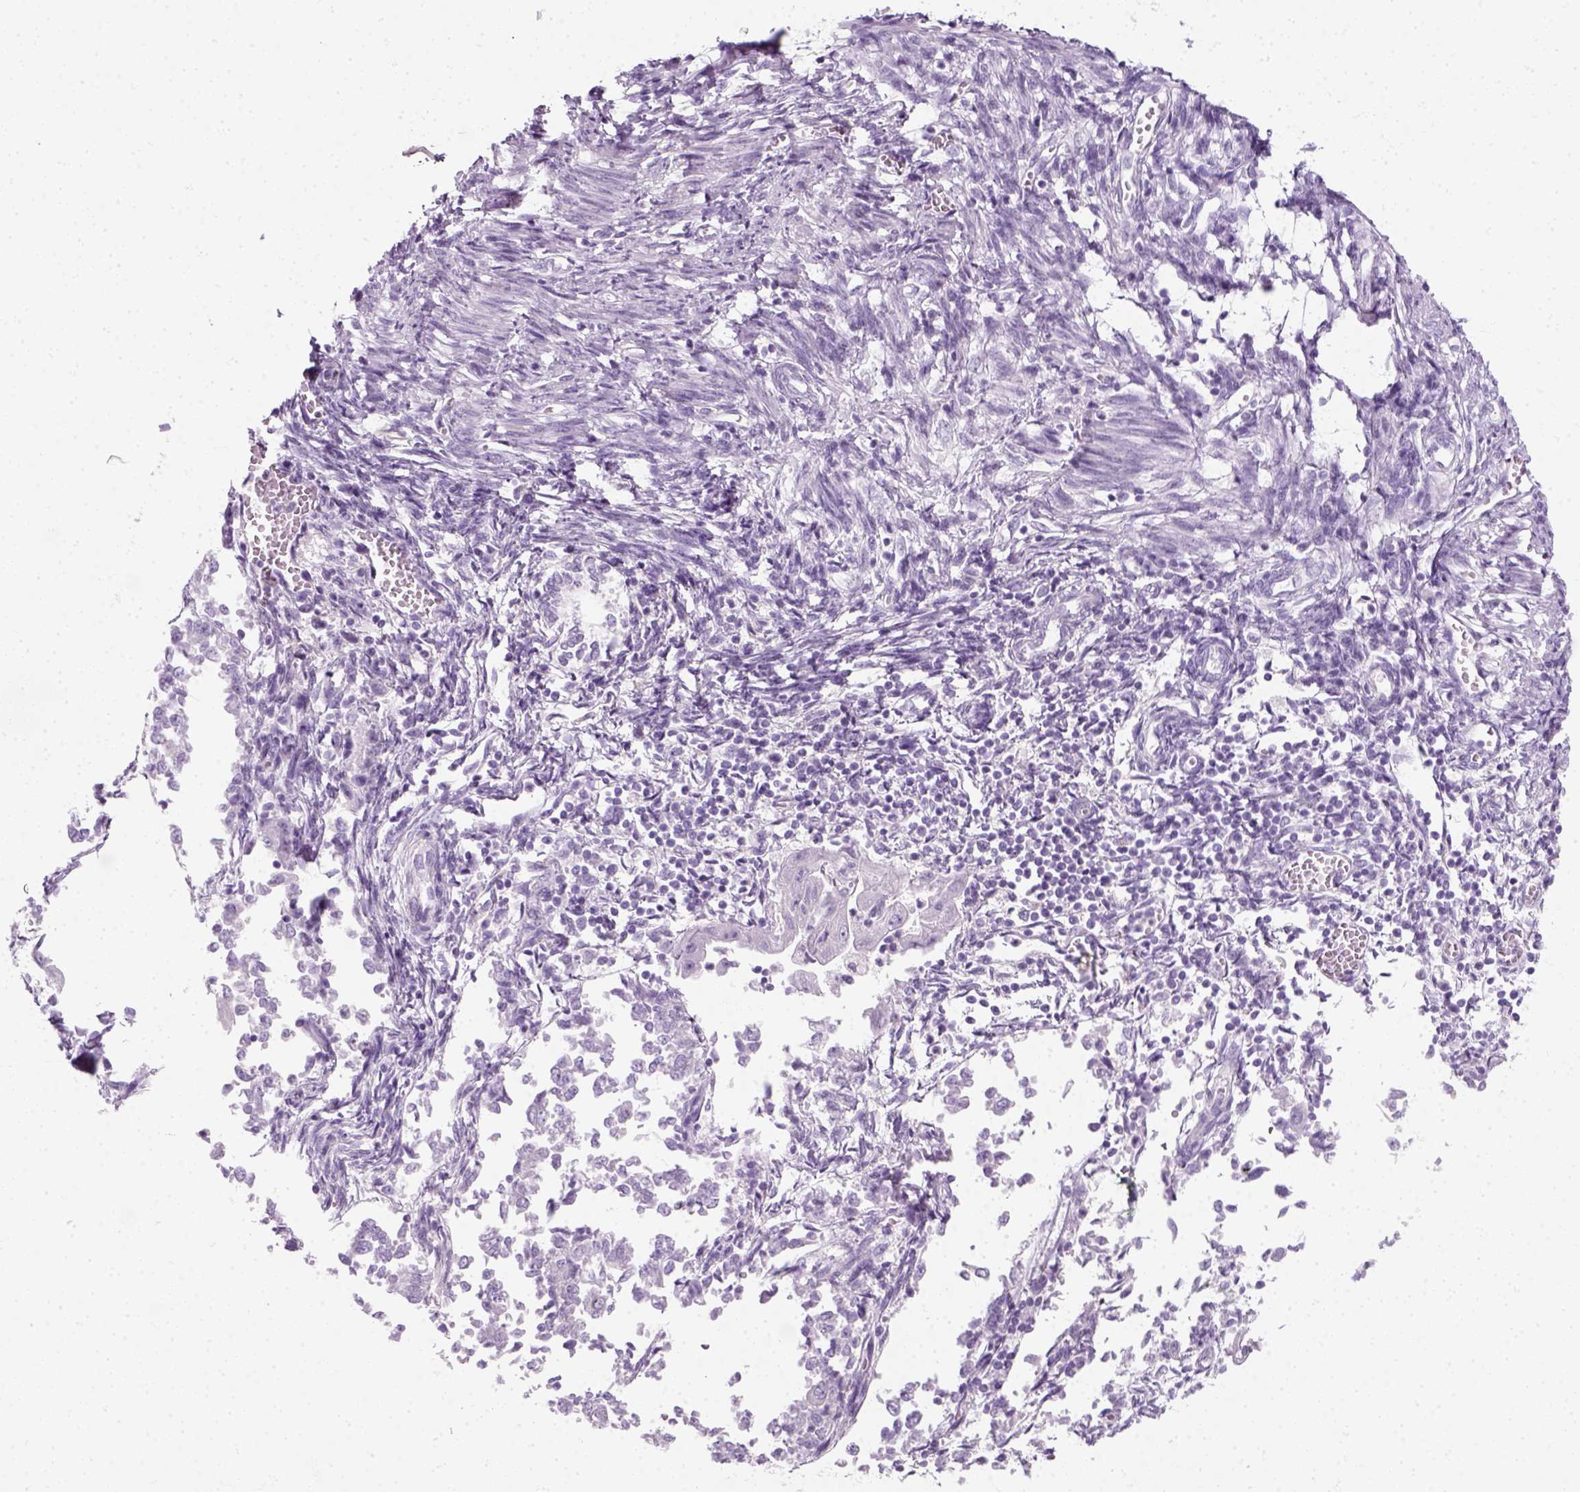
{"staining": {"intensity": "negative", "quantity": "none", "location": "none"}, "tissue": "endometrial cancer", "cell_type": "Tumor cells", "image_type": "cancer", "snomed": [{"axis": "morphology", "description": "Adenocarcinoma, NOS"}, {"axis": "topography", "description": "Endometrium"}], "caption": "This is an immunohistochemistry (IHC) histopathology image of endometrial adenocarcinoma. There is no staining in tumor cells.", "gene": "SLC12A5", "patient": {"sex": "female", "age": 65}}